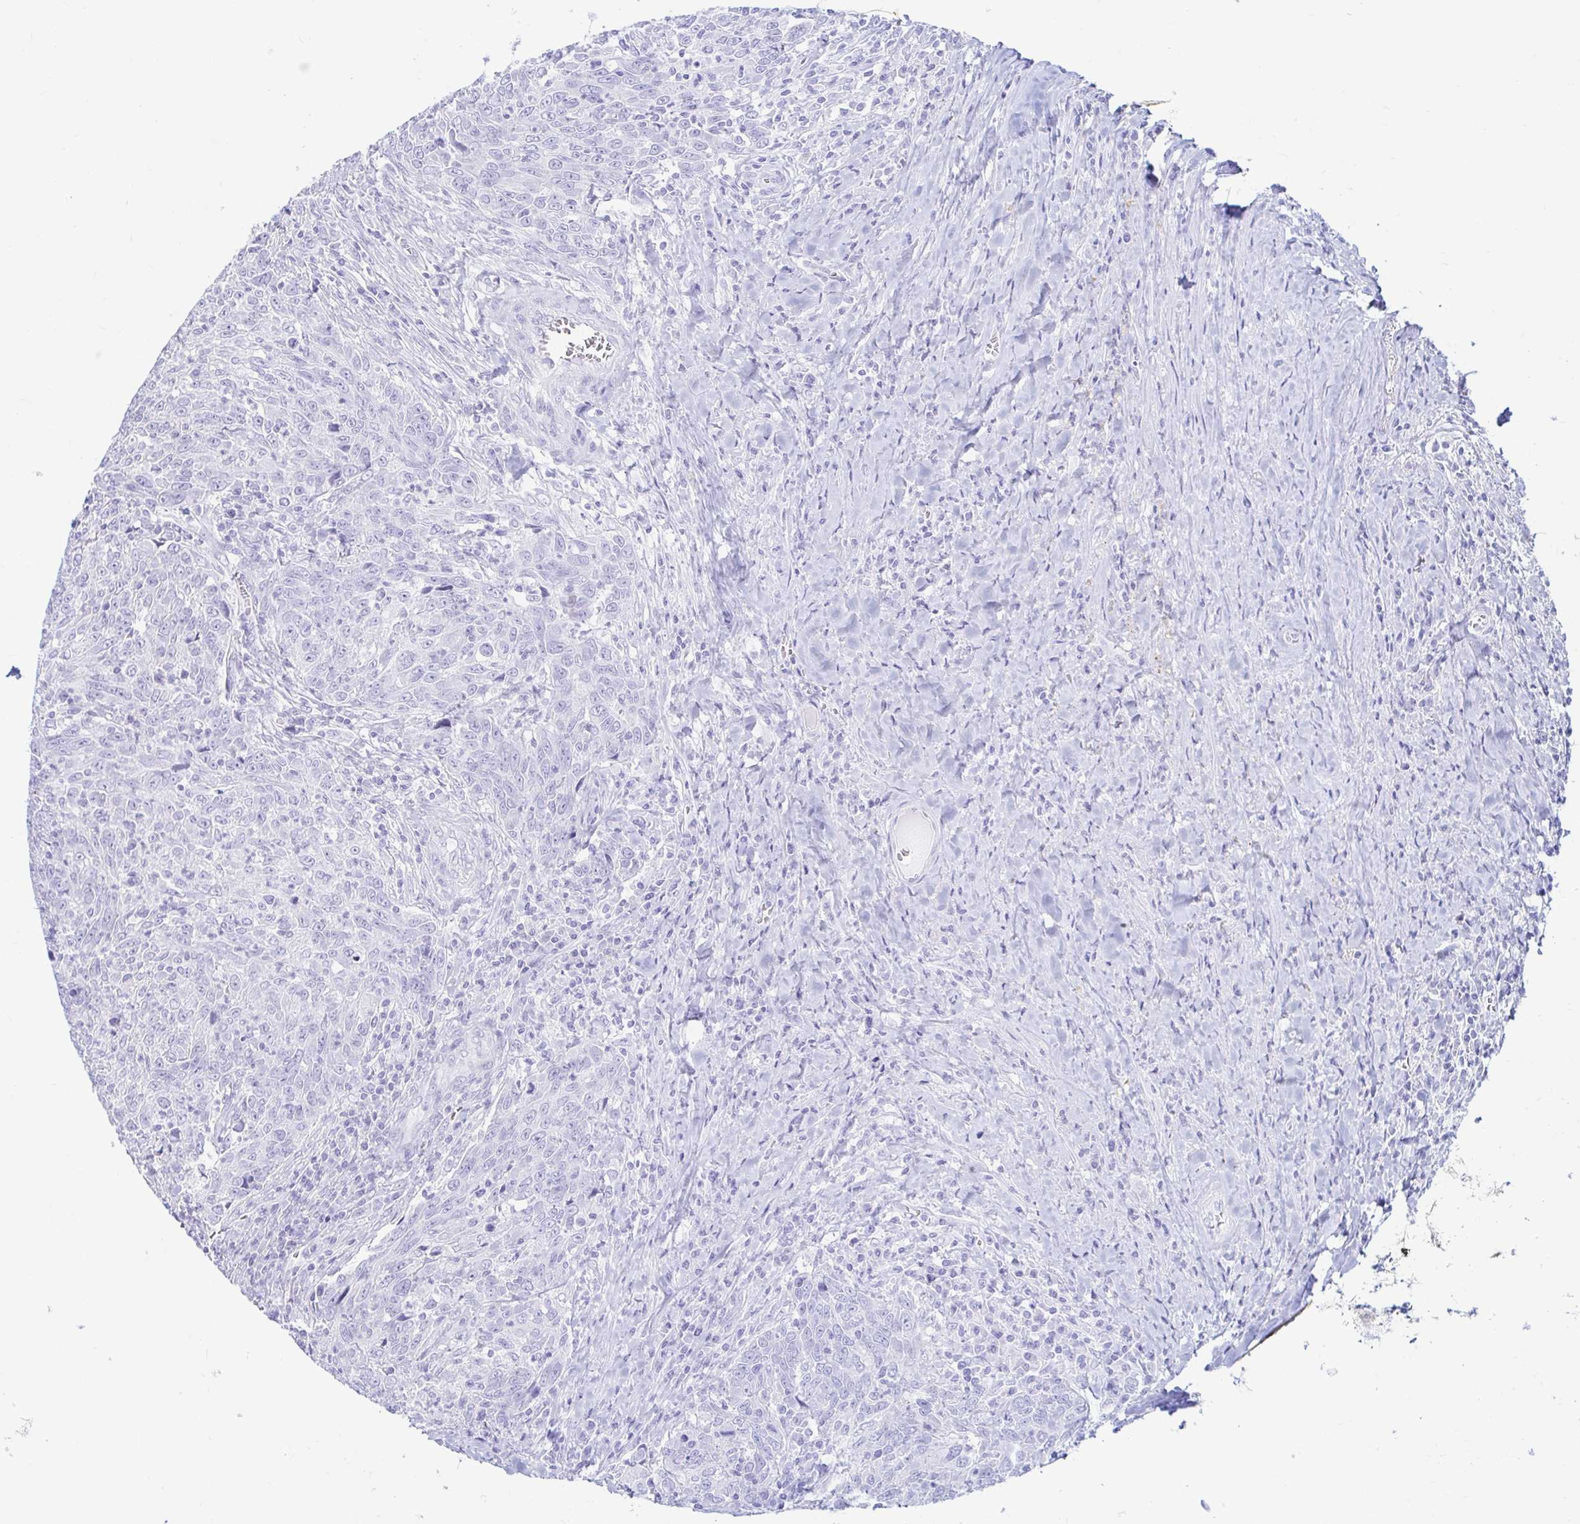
{"staining": {"intensity": "negative", "quantity": "none", "location": "none"}, "tissue": "breast cancer", "cell_type": "Tumor cells", "image_type": "cancer", "snomed": [{"axis": "morphology", "description": "Duct carcinoma"}, {"axis": "topography", "description": "Breast"}], "caption": "Immunohistochemistry (IHC) image of breast invasive ductal carcinoma stained for a protein (brown), which shows no expression in tumor cells.", "gene": "ERICH6", "patient": {"sex": "female", "age": 50}}